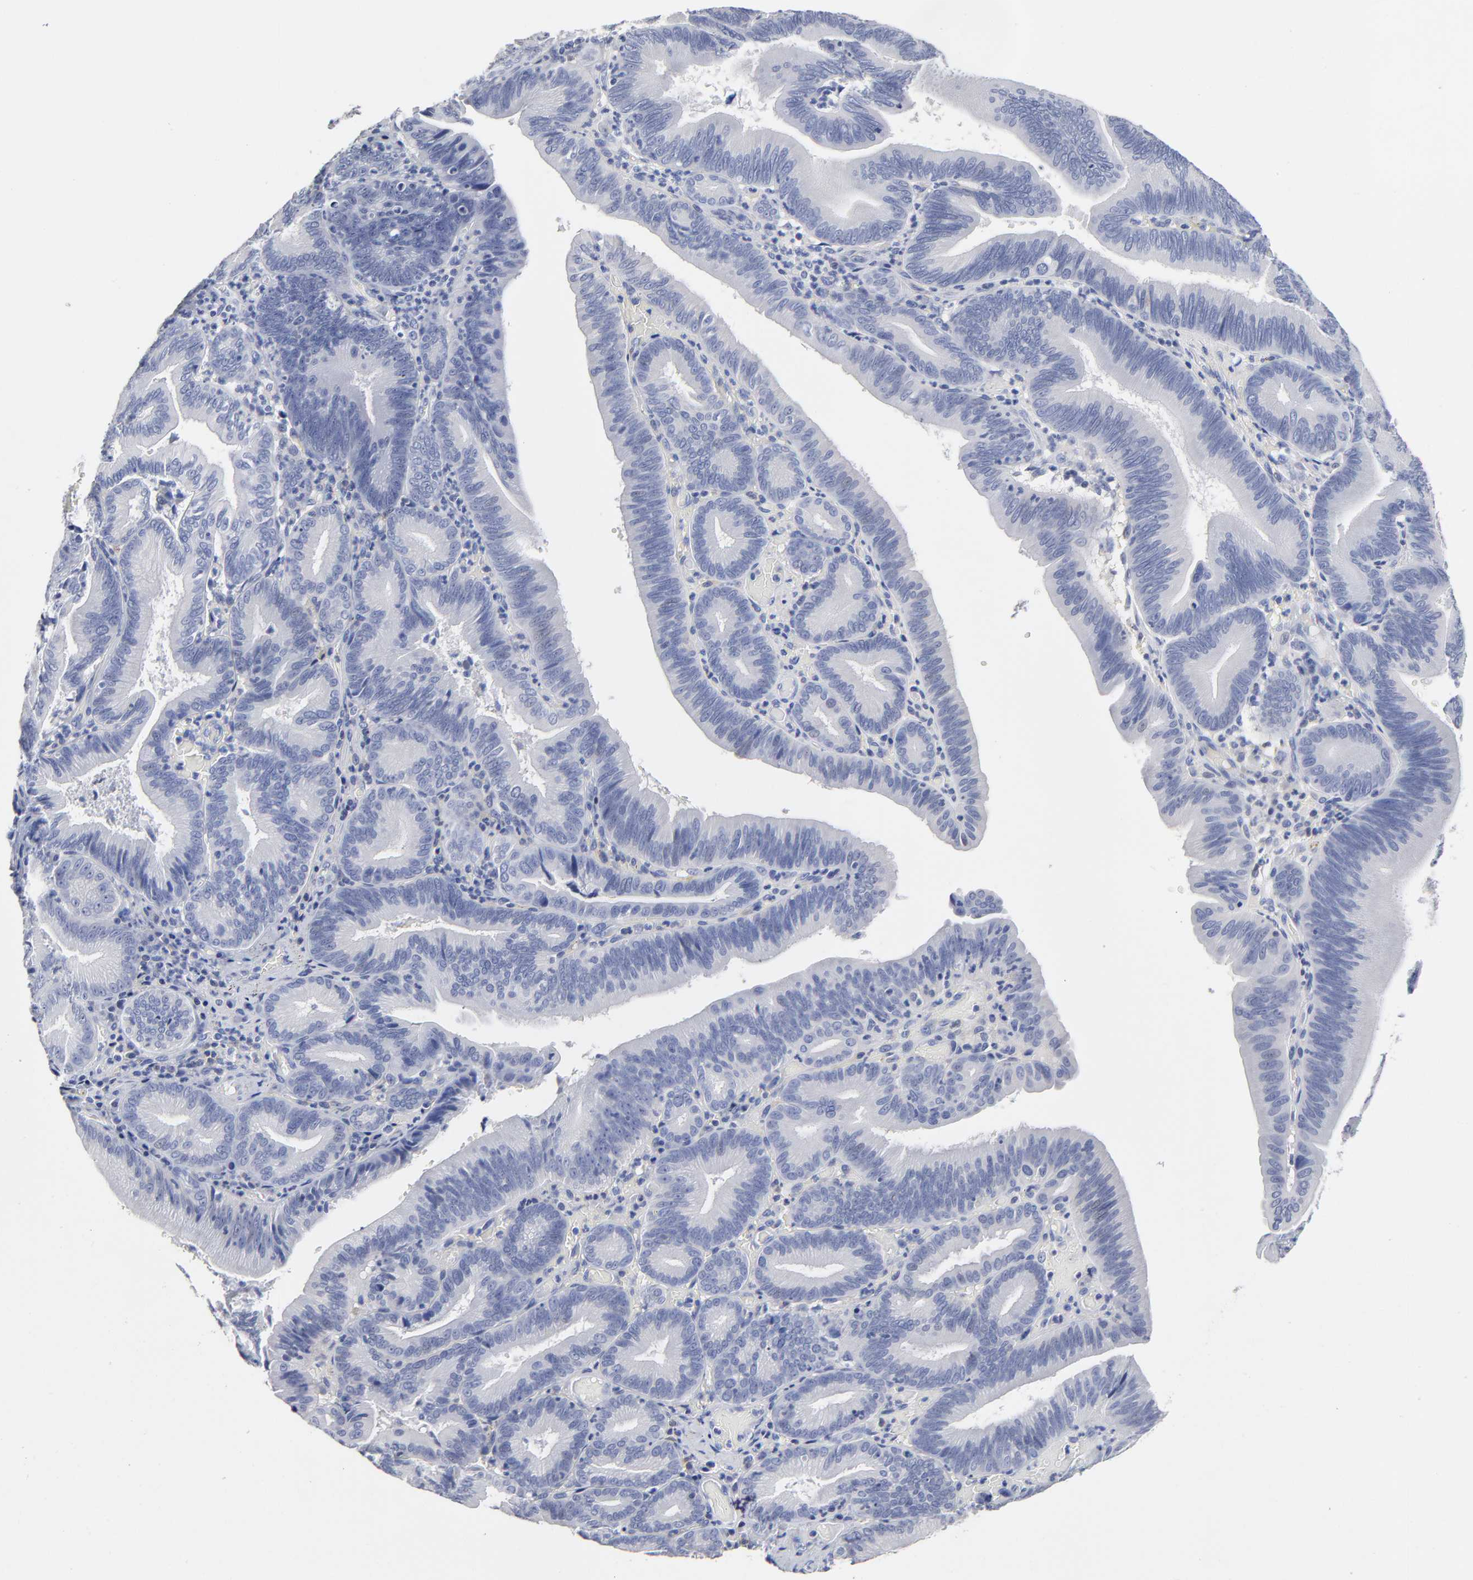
{"staining": {"intensity": "negative", "quantity": "none", "location": "none"}, "tissue": "pancreatic cancer", "cell_type": "Tumor cells", "image_type": "cancer", "snomed": [{"axis": "morphology", "description": "Adenocarcinoma, NOS"}, {"axis": "topography", "description": "Pancreas"}], "caption": "A high-resolution micrograph shows immunohistochemistry (IHC) staining of pancreatic adenocarcinoma, which demonstrates no significant positivity in tumor cells. The staining is performed using DAB (3,3'-diaminobenzidine) brown chromogen with nuclei counter-stained in using hematoxylin.", "gene": "TRAT1", "patient": {"sex": "male", "age": 82}}